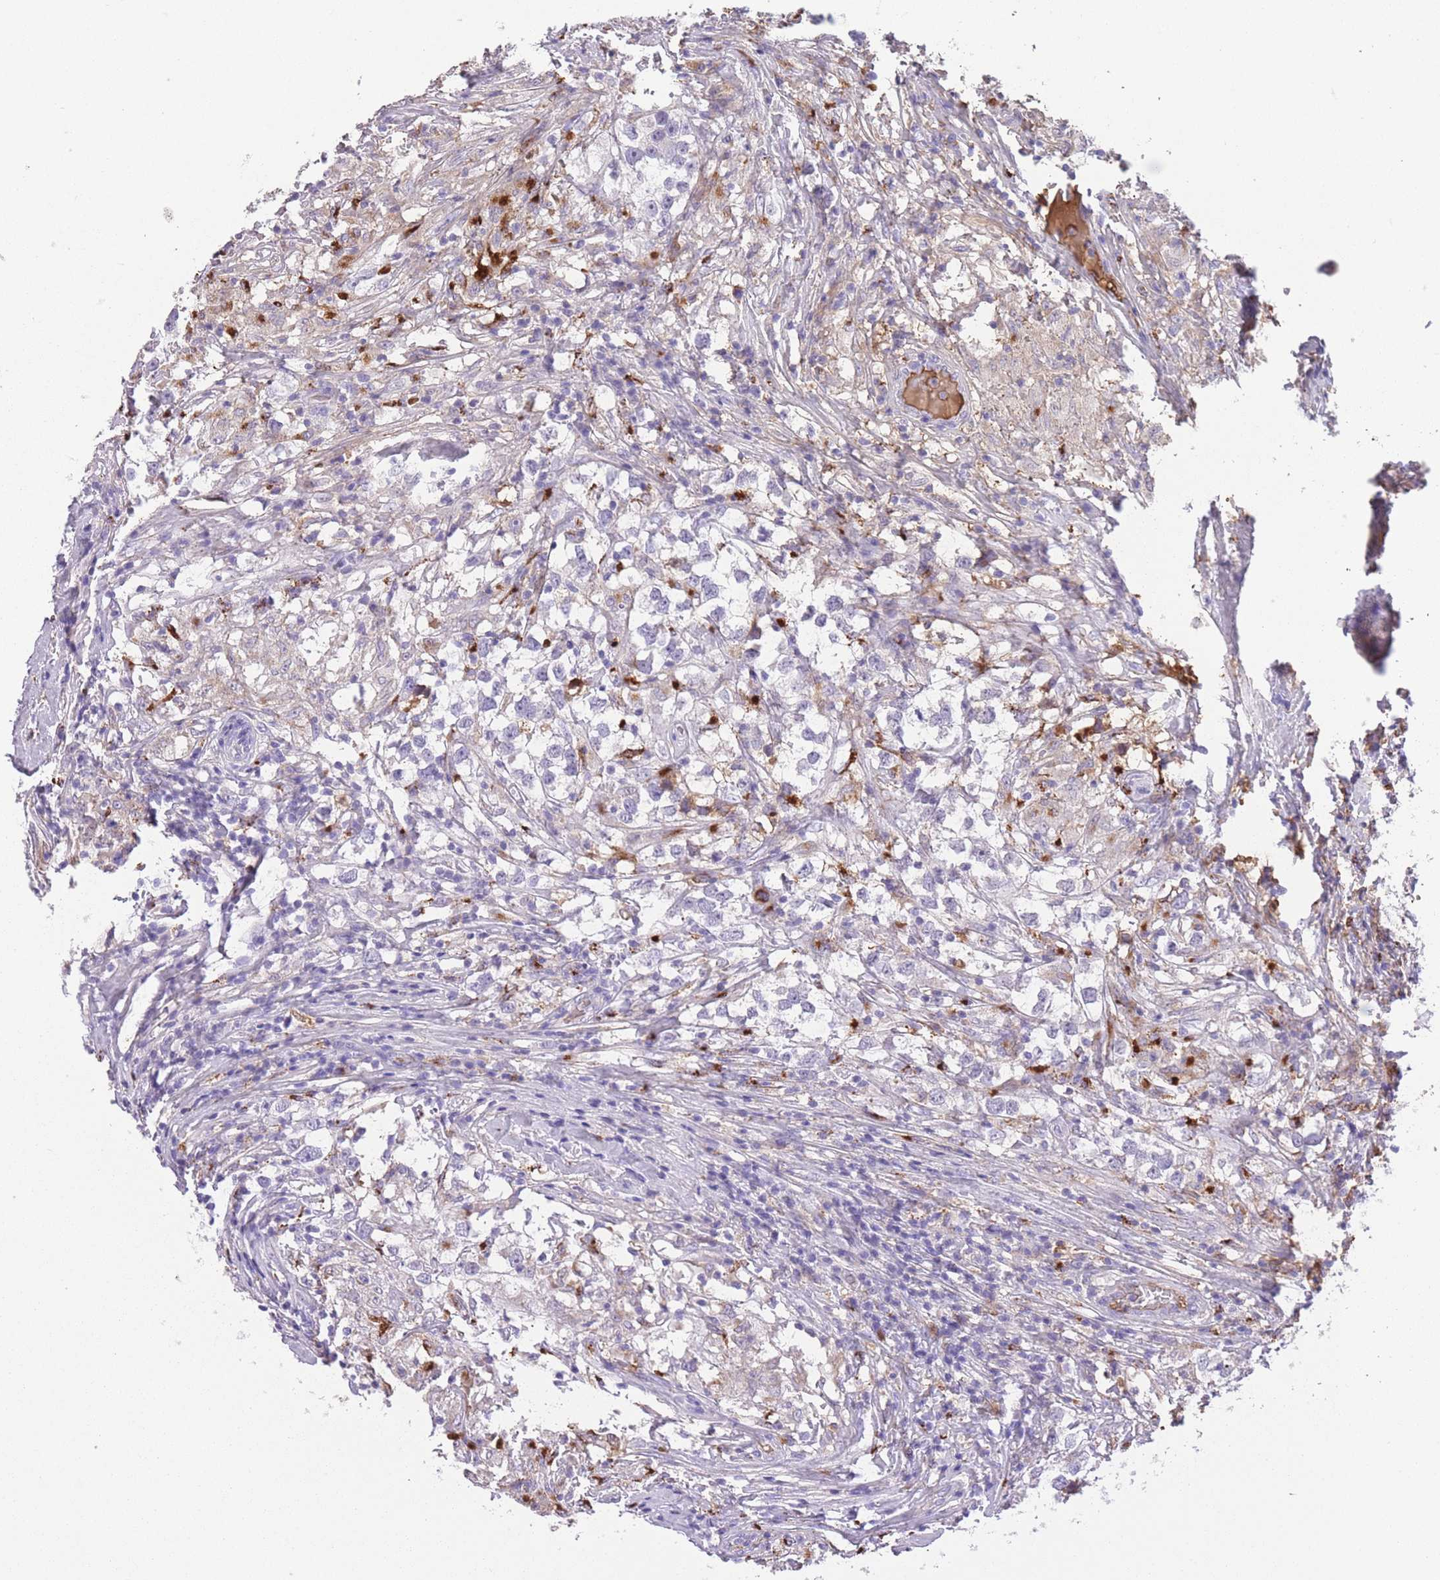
{"staining": {"intensity": "weak", "quantity": "25%-75%", "location": "cytoplasmic/membranous"}, "tissue": "testis cancer", "cell_type": "Tumor cells", "image_type": "cancer", "snomed": [{"axis": "morphology", "description": "Seminoma, NOS"}, {"axis": "topography", "description": "Testis"}], "caption": "A low amount of weak cytoplasmic/membranous positivity is identified in approximately 25%-75% of tumor cells in seminoma (testis) tissue.", "gene": "GNAT1", "patient": {"sex": "male", "age": 46}}